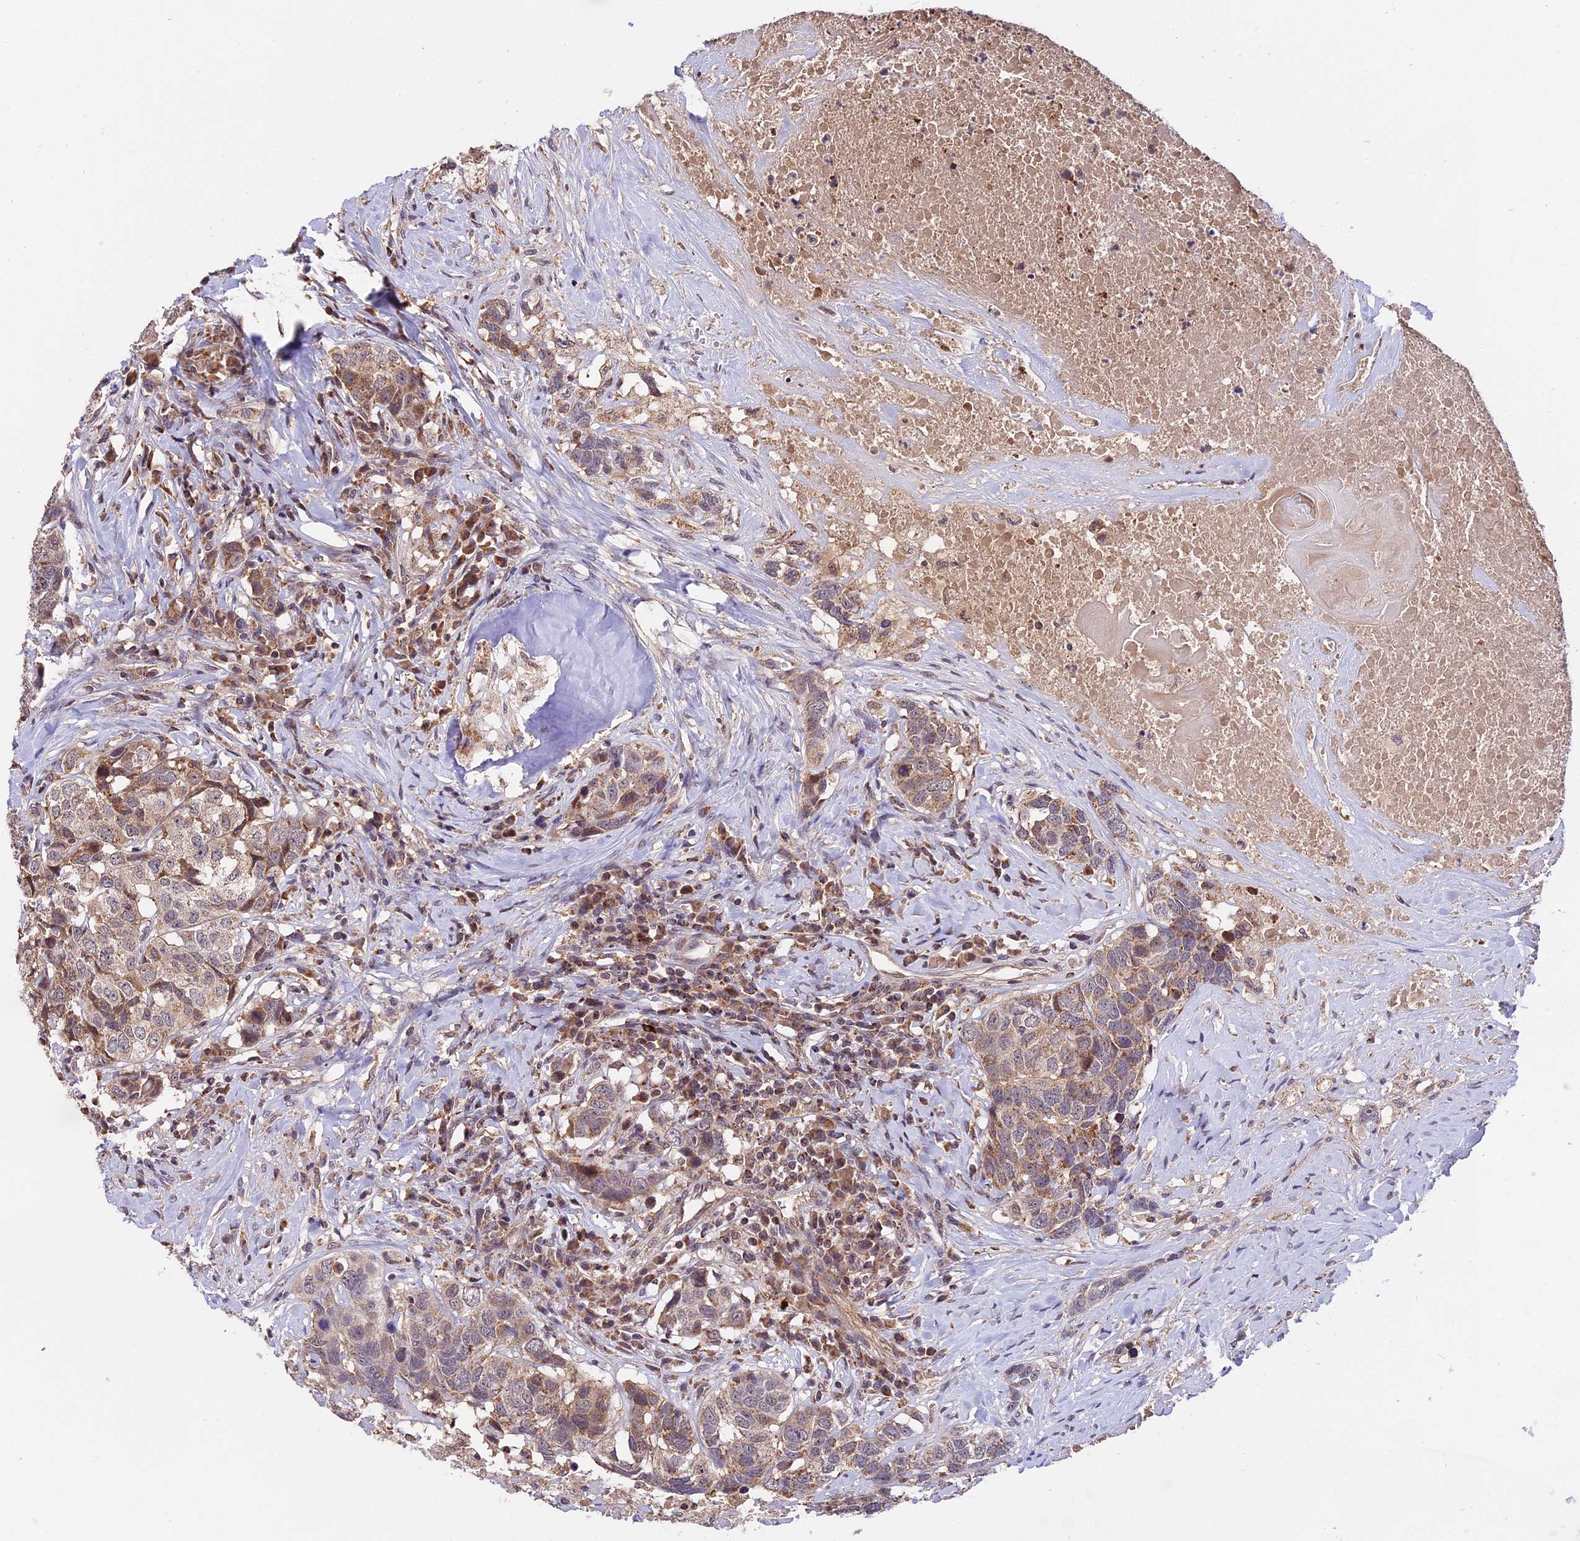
{"staining": {"intensity": "moderate", "quantity": "<25%", "location": "cytoplasmic/membranous"}, "tissue": "head and neck cancer", "cell_type": "Tumor cells", "image_type": "cancer", "snomed": [{"axis": "morphology", "description": "Squamous cell carcinoma, NOS"}, {"axis": "topography", "description": "Head-Neck"}], "caption": "Moderate cytoplasmic/membranous positivity is present in approximately <25% of tumor cells in squamous cell carcinoma (head and neck).", "gene": "RERGL", "patient": {"sex": "male", "age": 66}}